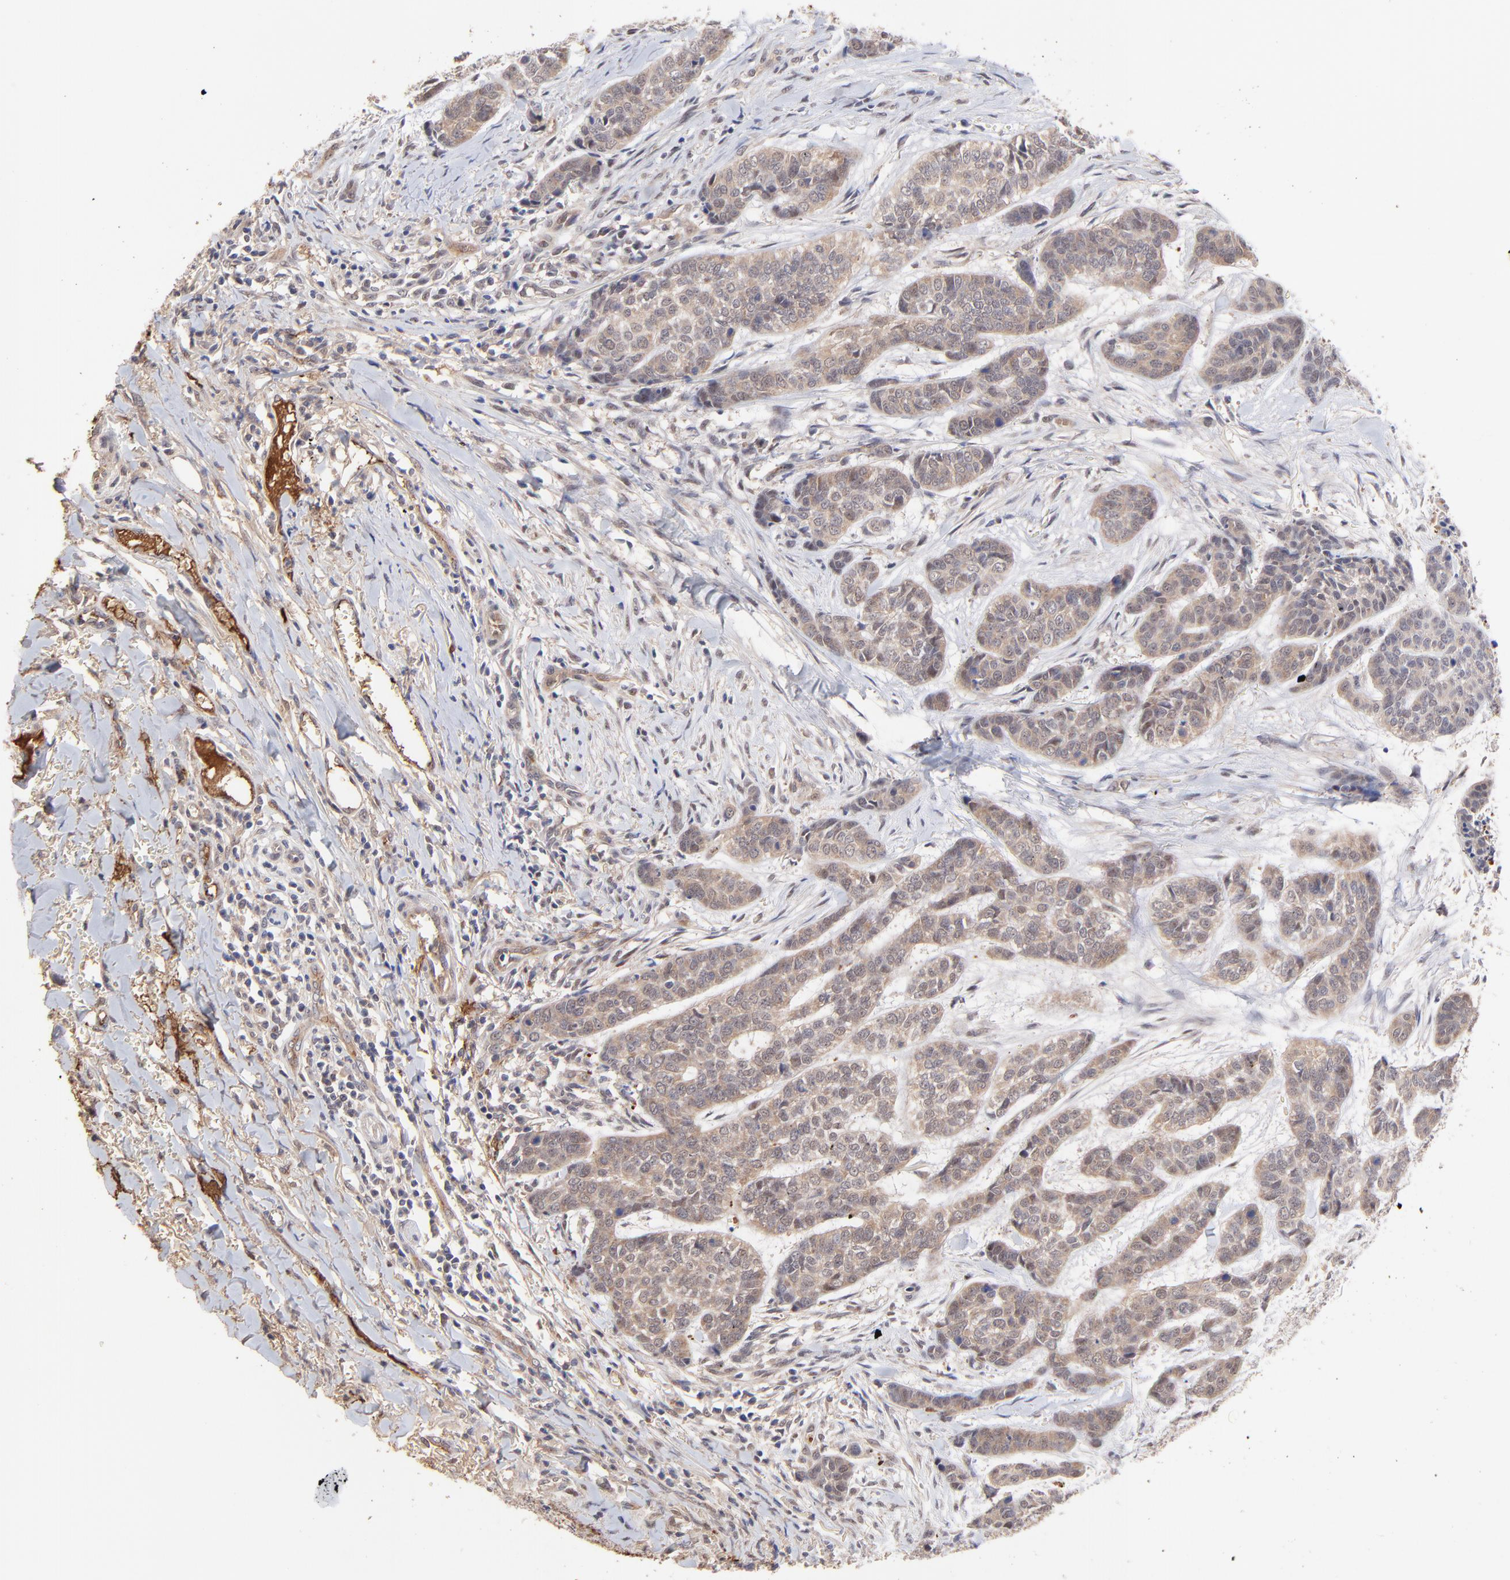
{"staining": {"intensity": "weak", "quantity": "<25%", "location": "cytoplasmic/membranous,nuclear"}, "tissue": "skin cancer", "cell_type": "Tumor cells", "image_type": "cancer", "snomed": [{"axis": "morphology", "description": "Basal cell carcinoma"}, {"axis": "topography", "description": "Skin"}], "caption": "Tumor cells are negative for brown protein staining in basal cell carcinoma (skin).", "gene": "PSMD14", "patient": {"sex": "female", "age": 64}}